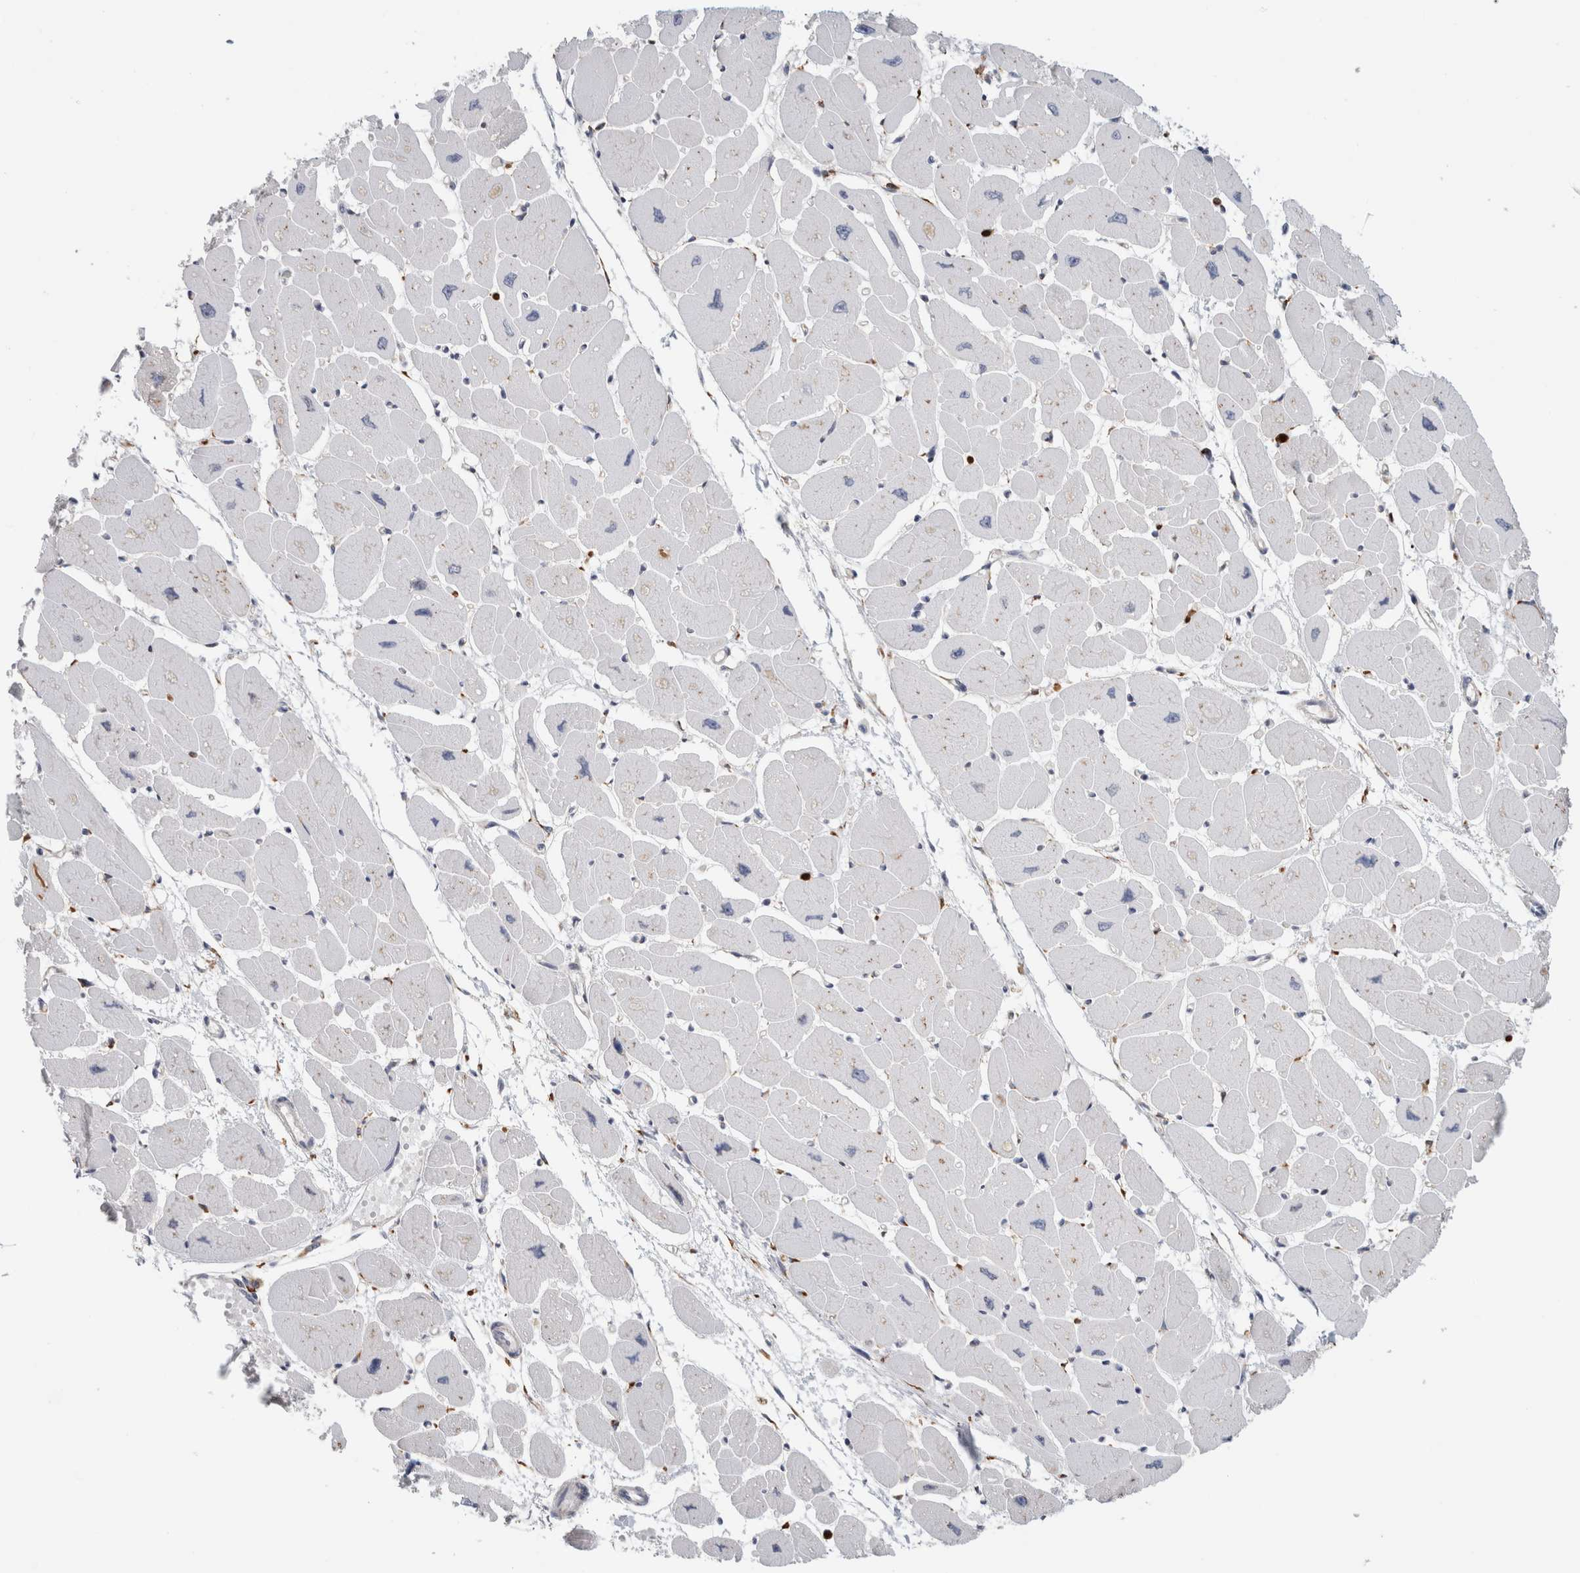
{"staining": {"intensity": "weak", "quantity": "<25%", "location": "cytoplasmic/membranous"}, "tissue": "heart muscle", "cell_type": "Cardiomyocytes", "image_type": "normal", "snomed": [{"axis": "morphology", "description": "Normal tissue, NOS"}, {"axis": "topography", "description": "Heart"}], "caption": "Cardiomyocytes show no significant protein expression in normal heart muscle. (DAB (3,3'-diaminobenzidine) immunohistochemistry with hematoxylin counter stain).", "gene": "P4HA1", "patient": {"sex": "female", "age": 54}}